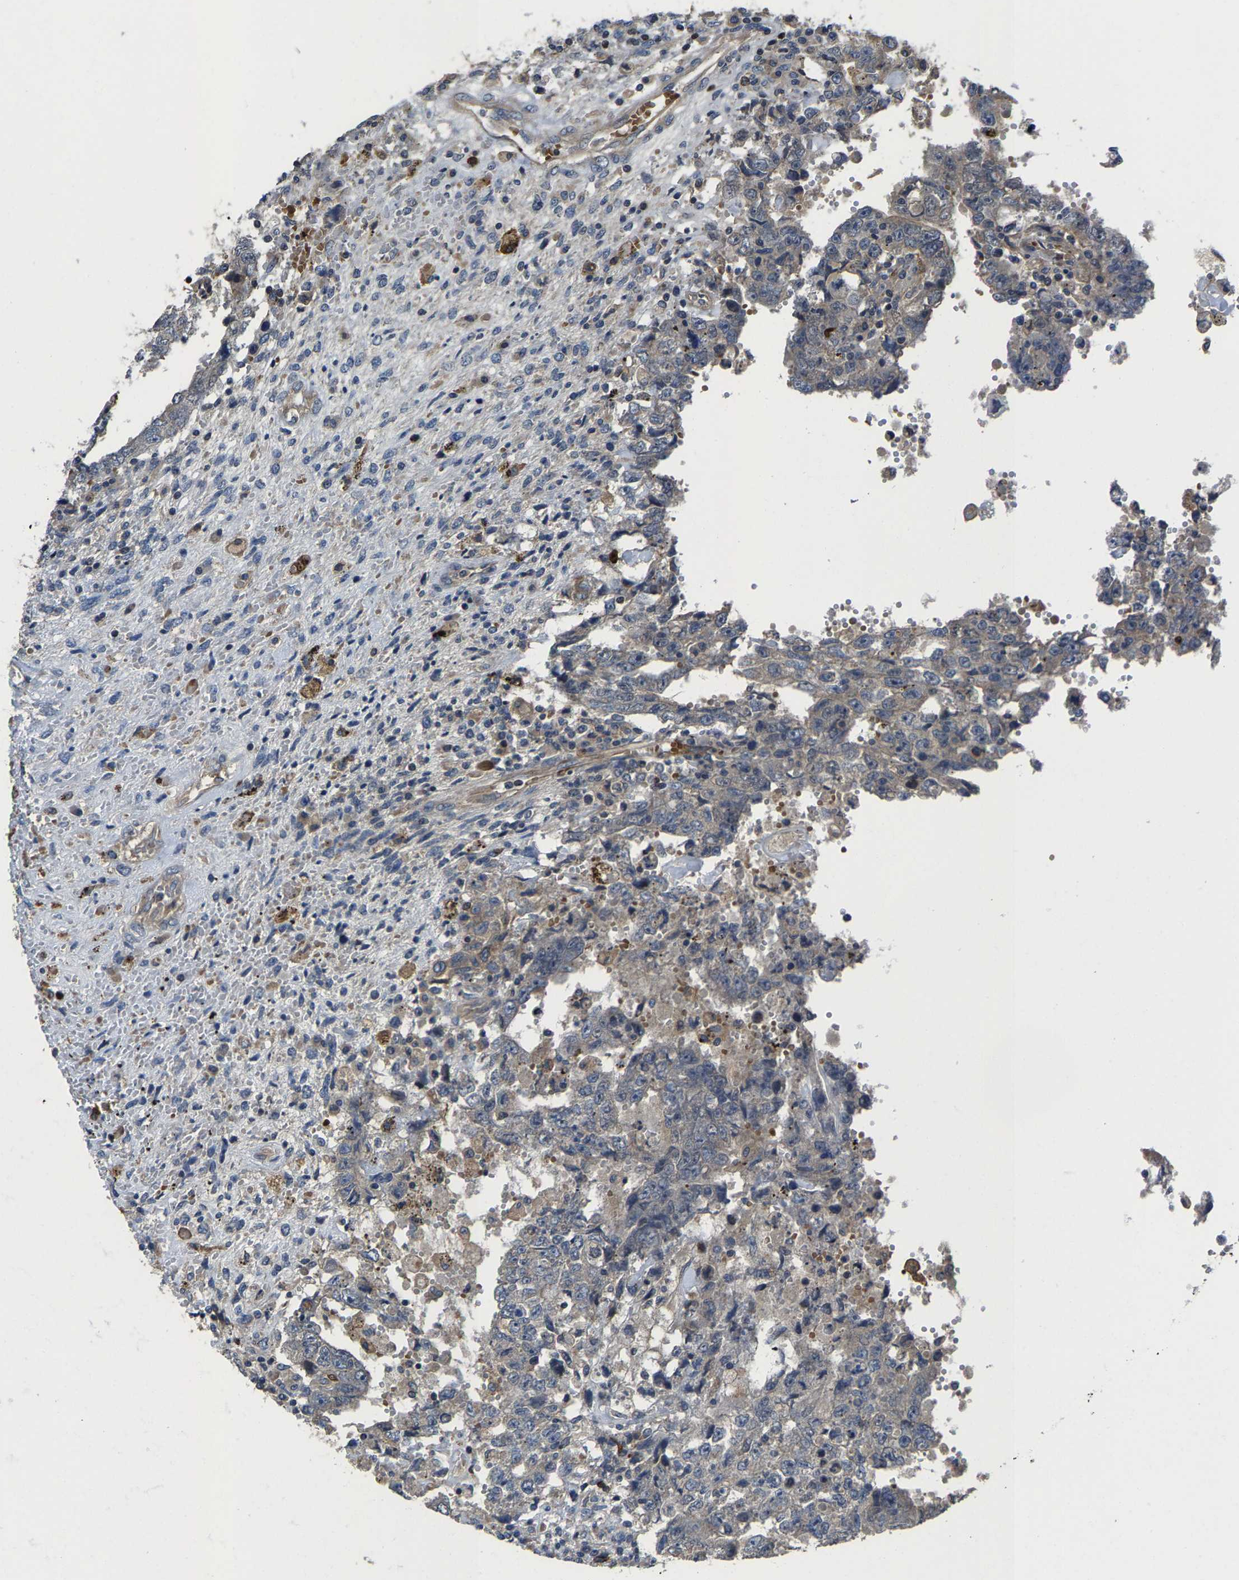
{"staining": {"intensity": "weak", "quantity": "<25%", "location": "cytoplasmic/membranous"}, "tissue": "testis cancer", "cell_type": "Tumor cells", "image_type": "cancer", "snomed": [{"axis": "morphology", "description": "Carcinoma, Embryonal, NOS"}, {"axis": "topography", "description": "Testis"}], "caption": "DAB (3,3'-diaminobenzidine) immunohistochemical staining of human embryonal carcinoma (testis) reveals no significant expression in tumor cells. (DAB (3,3'-diaminobenzidine) immunohistochemistry (IHC), high magnification).", "gene": "AGBL3", "patient": {"sex": "male", "age": 26}}